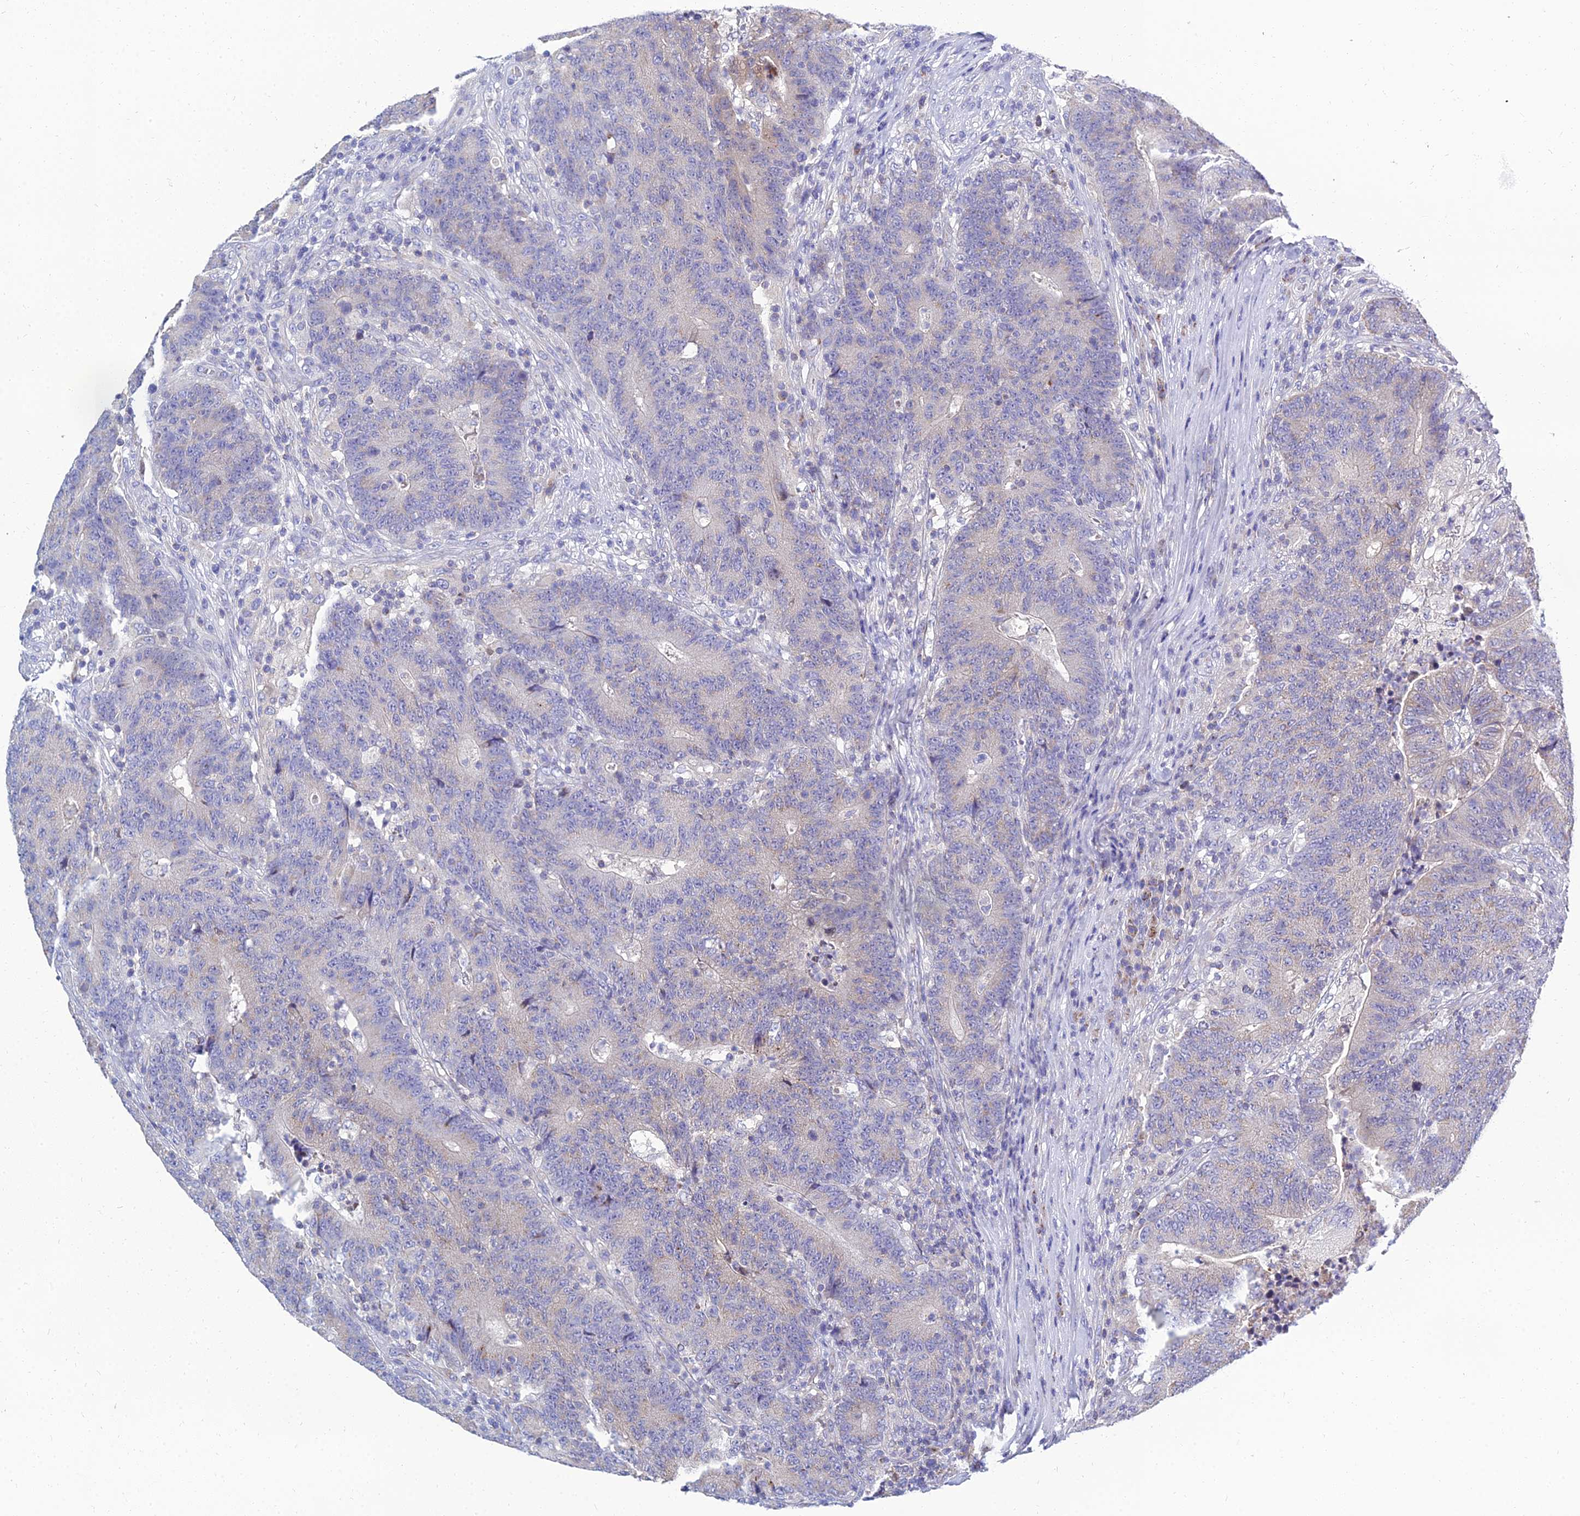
{"staining": {"intensity": "negative", "quantity": "none", "location": "none"}, "tissue": "colorectal cancer", "cell_type": "Tumor cells", "image_type": "cancer", "snomed": [{"axis": "morphology", "description": "Adenocarcinoma, NOS"}, {"axis": "topography", "description": "Colon"}], "caption": "DAB (3,3'-diaminobenzidine) immunohistochemical staining of human adenocarcinoma (colorectal) exhibits no significant expression in tumor cells.", "gene": "NPY", "patient": {"sex": "female", "age": 75}}